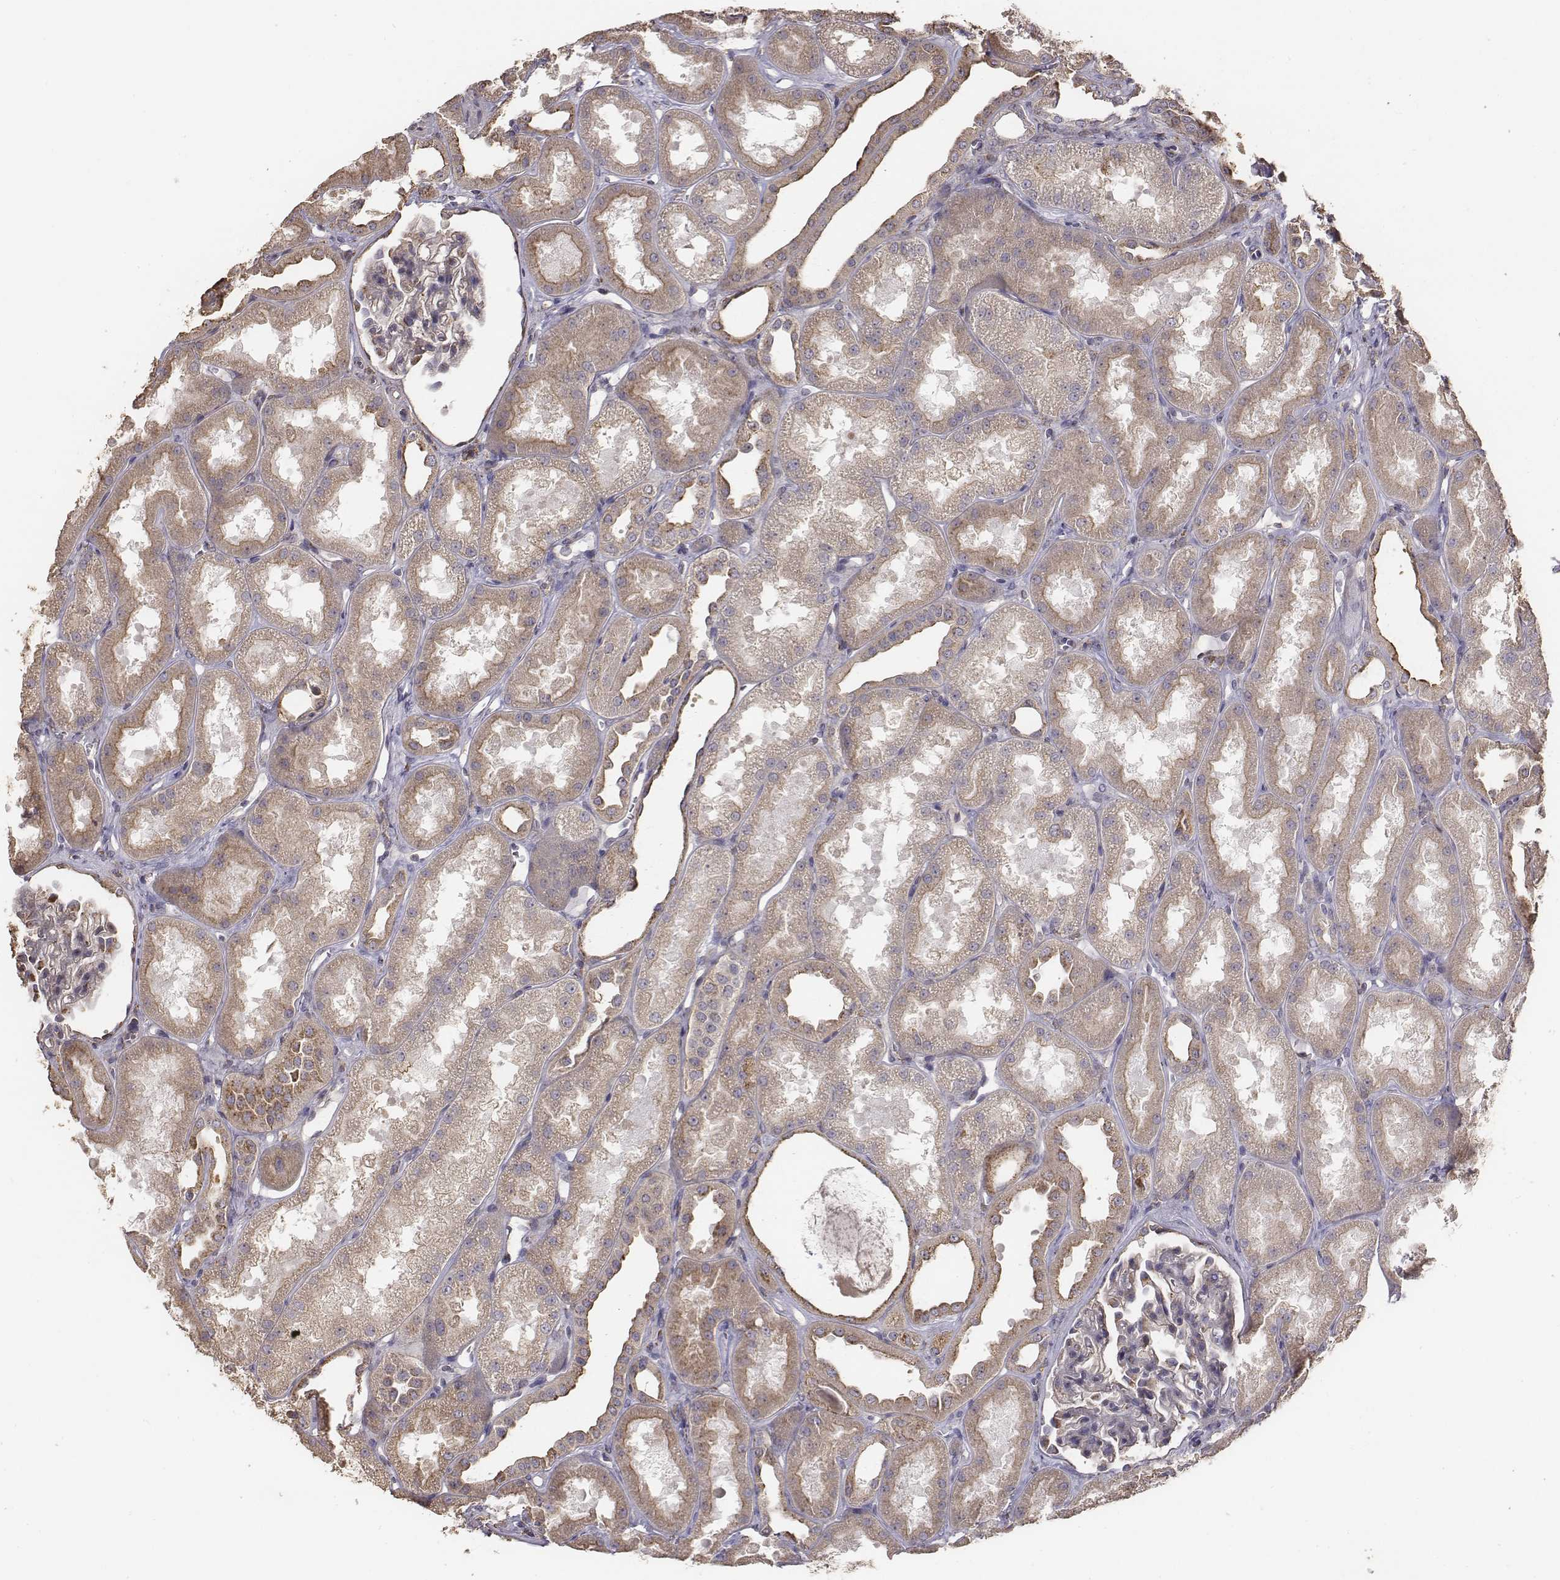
{"staining": {"intensity": "strong", "quantity": "<25%", "location": "cytoplasmic/membranous"}, "tissue": "kidney", "cell_type": "Cells in glomeruli", "image_type": "normal", "snomed": [{"axis": "morphology", "description": "Normal tissue, NOS"}, {"axis": "topography", "description": "Kidney"}], "caption": "A high-resolution image shows IHC staining of benign kidney, which demonstrates strong cytoplasmic/membranous positivity in about <25% of cells in glomeruli.", "gene": "AP1B1", "patient": {"sex": "male", "age": 61}}